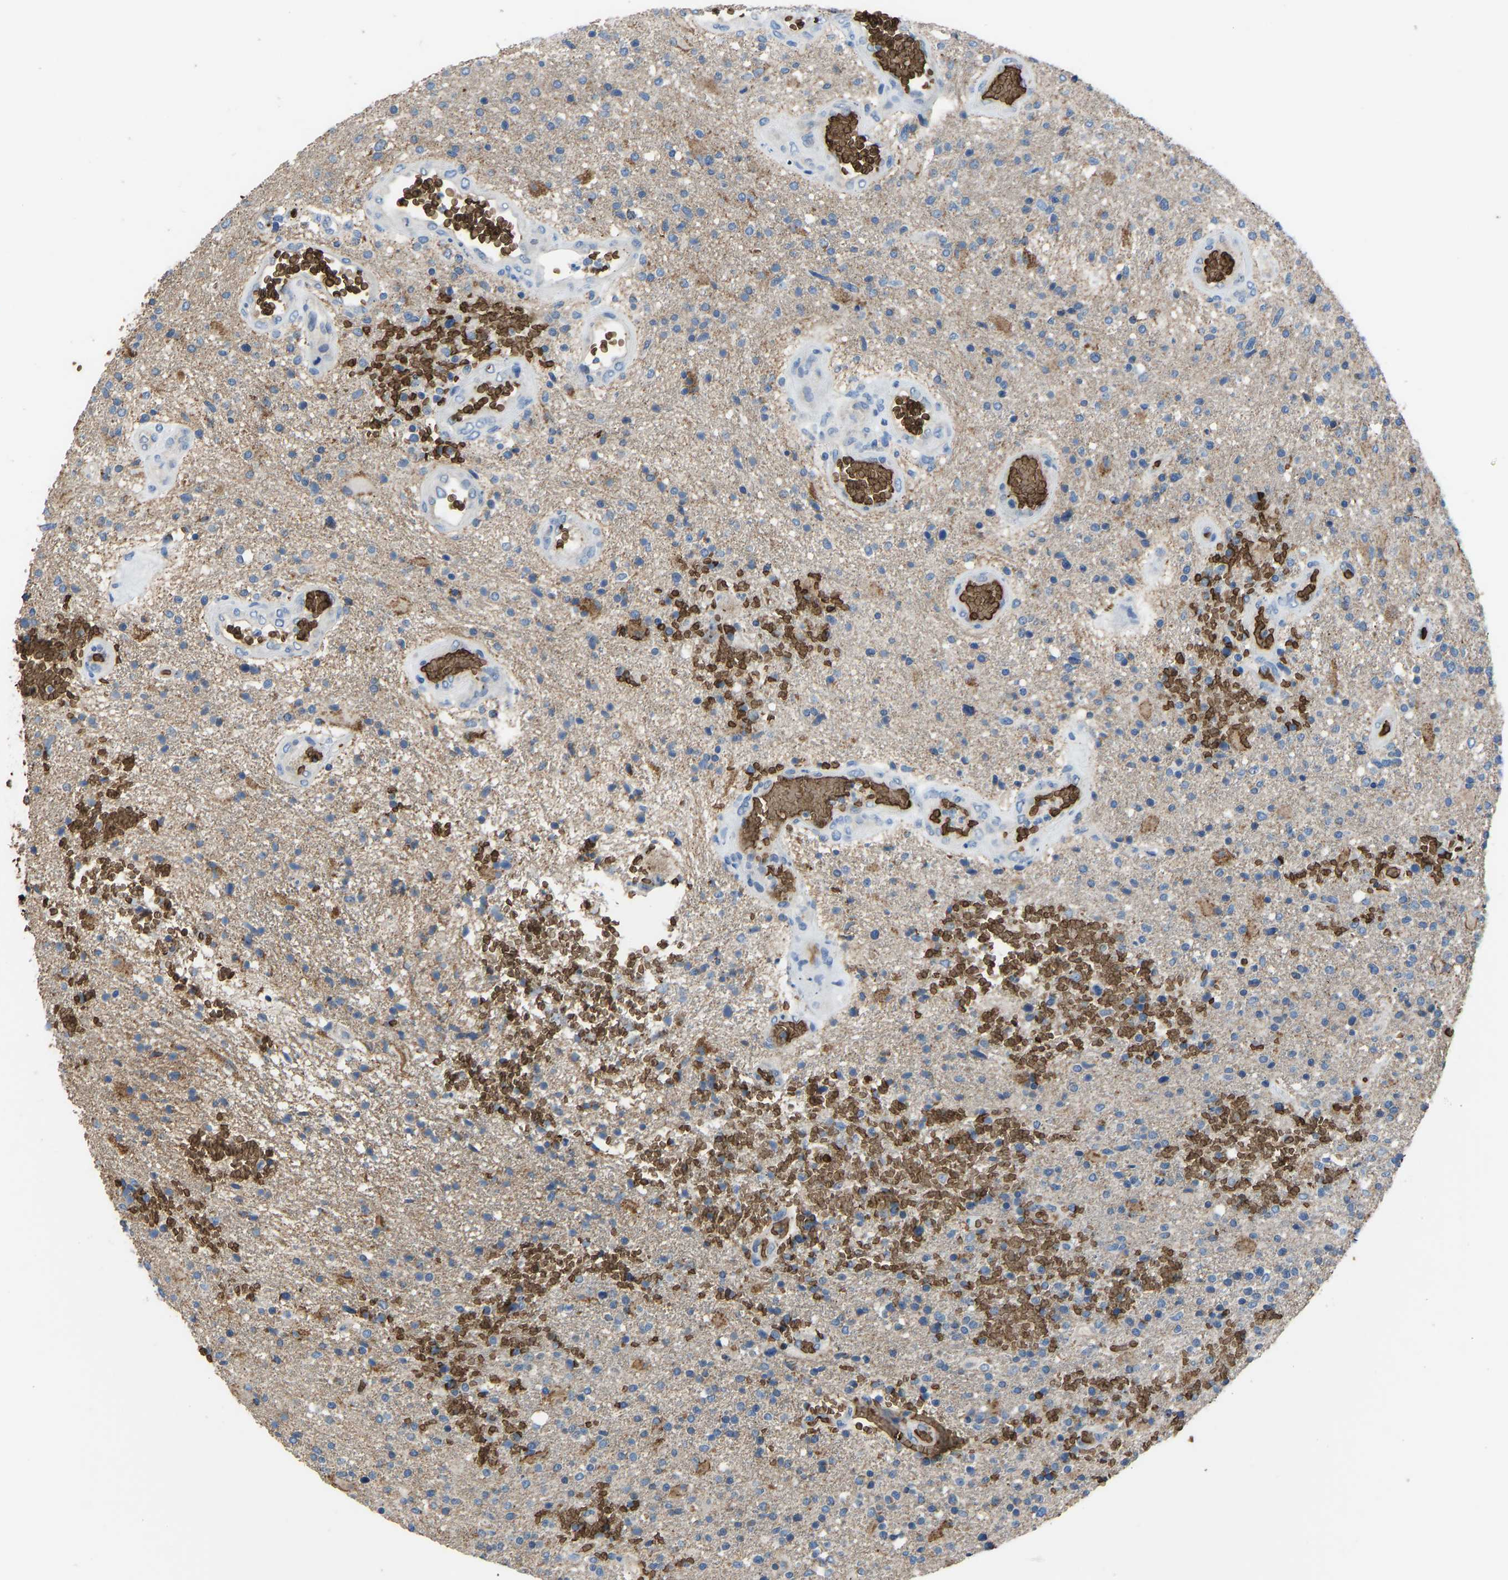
{"staining": {"intensity": "moderate", "quantity": "<25%", "location": "cytoplasmic/membranous"}, "tissue": "glioma", "cell_type": "Tumor cells", "image_type": "cancer", "snomed": [{"axis": "morphology", "description": "Glioma, malignant, High grade"}, {"axis": "topography", "description": "Brain"}], "caption": "Tumor cells display low levels of moderate cytoplasmic/membranous positivity in about <25% of cells in malignant high-grade glioma.", "gene": "PIGS", "patient": {"sex": "male", "age": 72}}